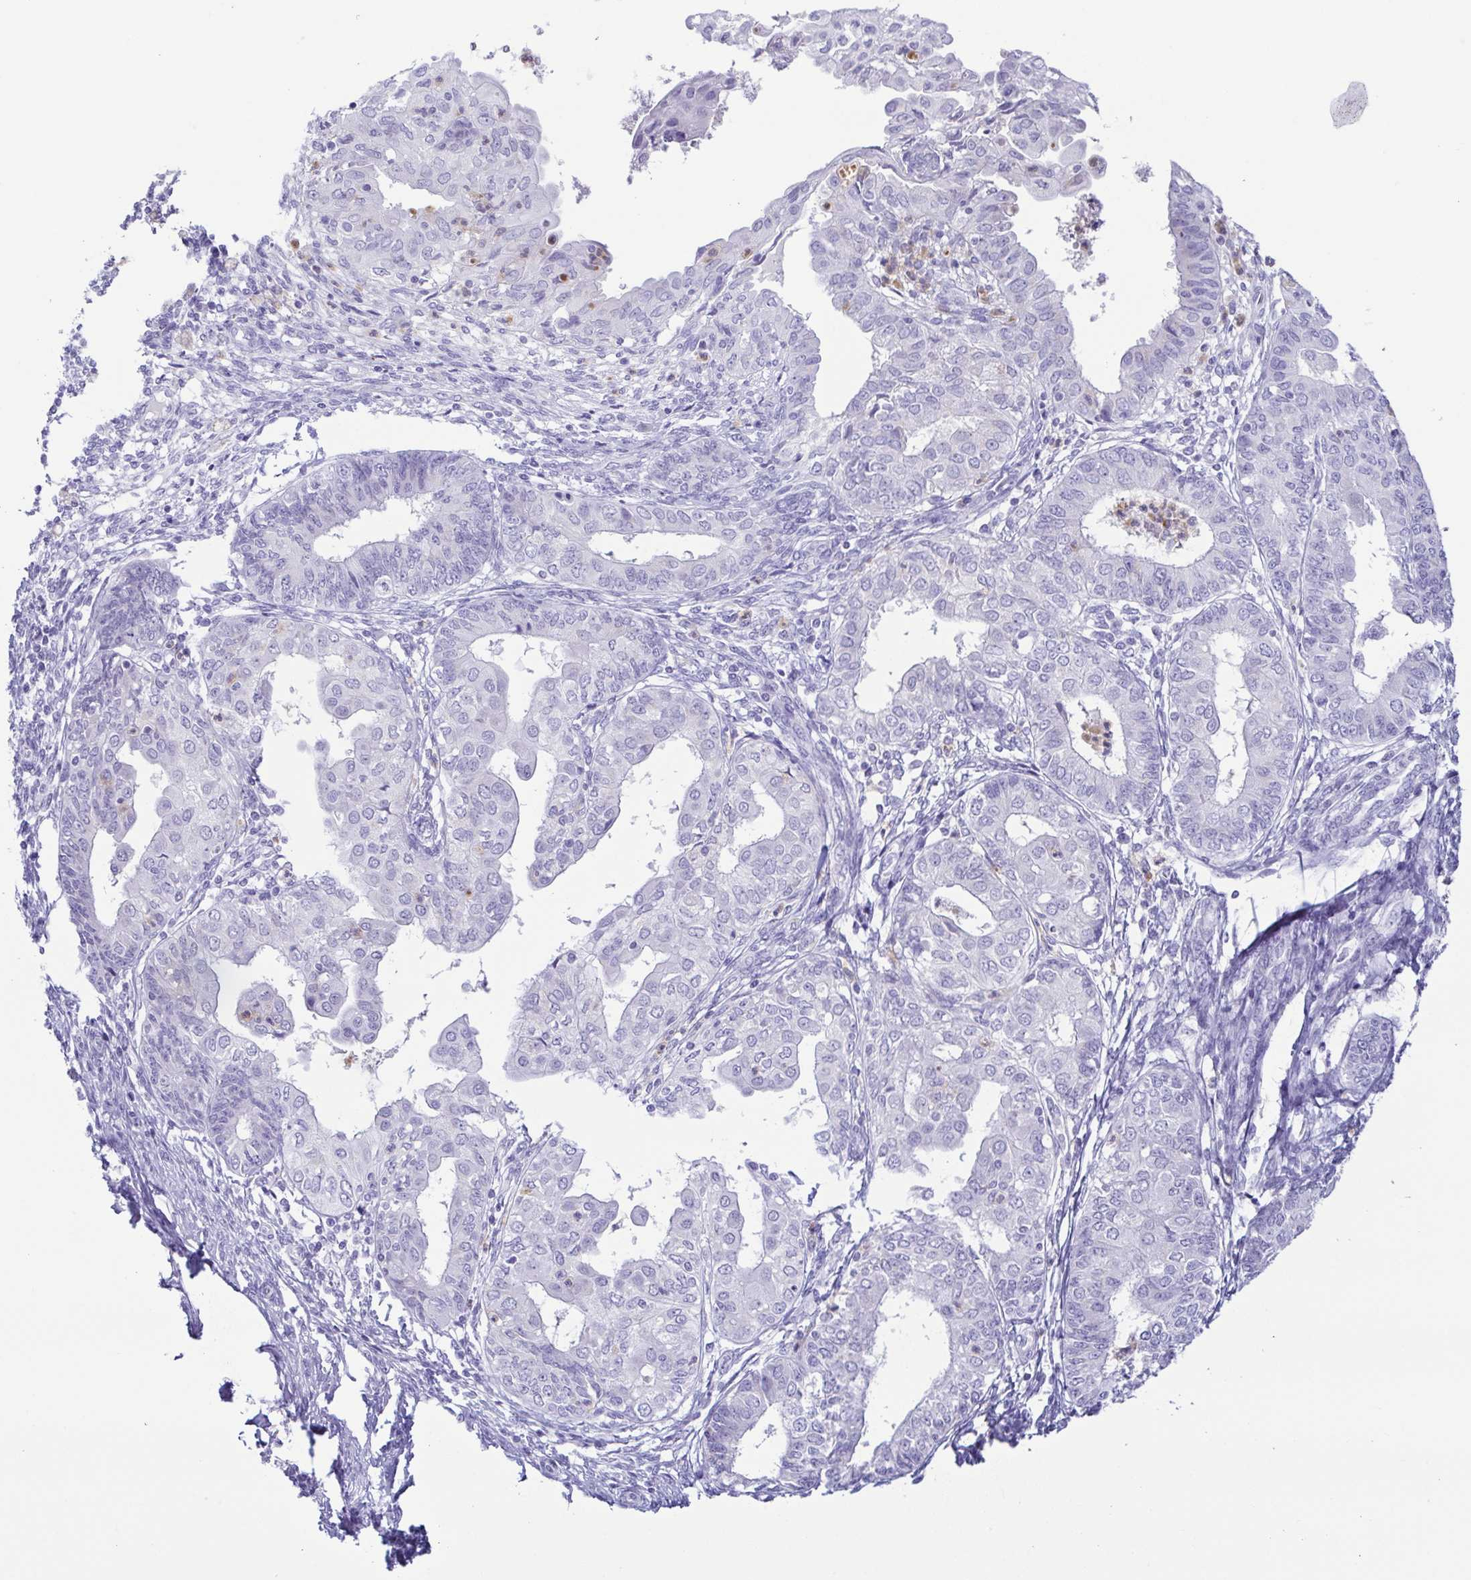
{"staining": {"intensity": "negative", "quantity": "none", "location": "none"}, "tissue": "endometrial cancer", "cell_type": "Tumor cells", "image_type": "cancer", "snomed": [{"axis": "morphology", "description": "Adenocarcinoma, NOS"}, {"axis": "topography", "description": "Endometrium"}], "caption": "Immunohistochemistry (IHC) of human endometrial cancer exhibits no positivity in tumor cells.", "gene": "AZU1", "patient": {"sex": "female", "age": 68}}